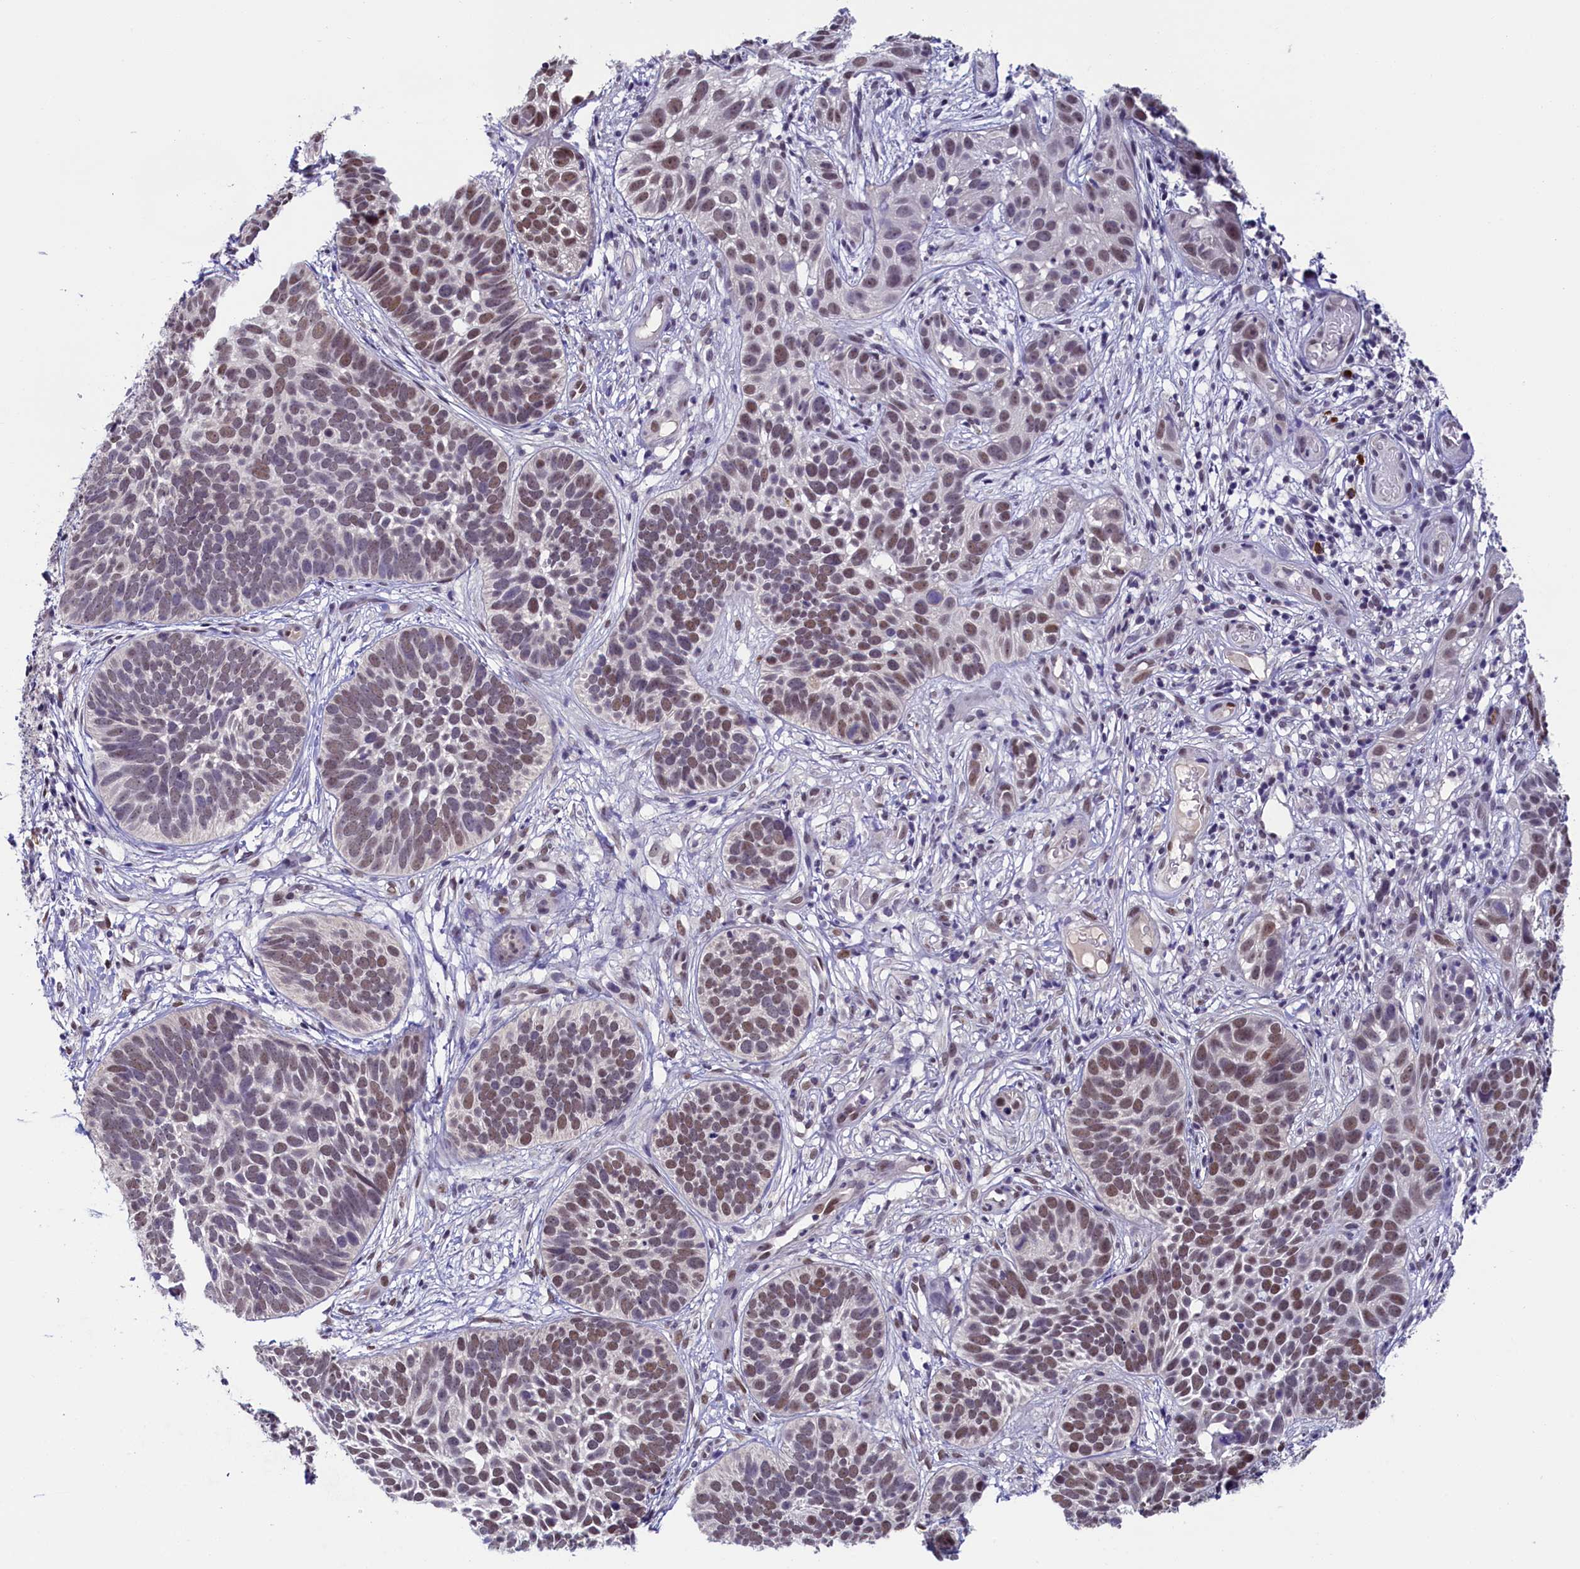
{"staining": {"intensity": "moderate", "quantity": ">75%", "location": "nuclear"}, "tissue": "skin cancer", "cell_type": "Tumor cells", "image_type": "cancer", "snomed": [{"axis": "morphology", "description": "Basal cell carcinoma"}, {"axis": "topography", "description": "Skin"}], "caption": "A photomicrograph of basal cell carcinoma (skin) stained for a protein reveals moderate nuclear brown staining in tumor cells.", "gene": "FLYWCH2", "patient": {"sex": "male", "age": 89}}